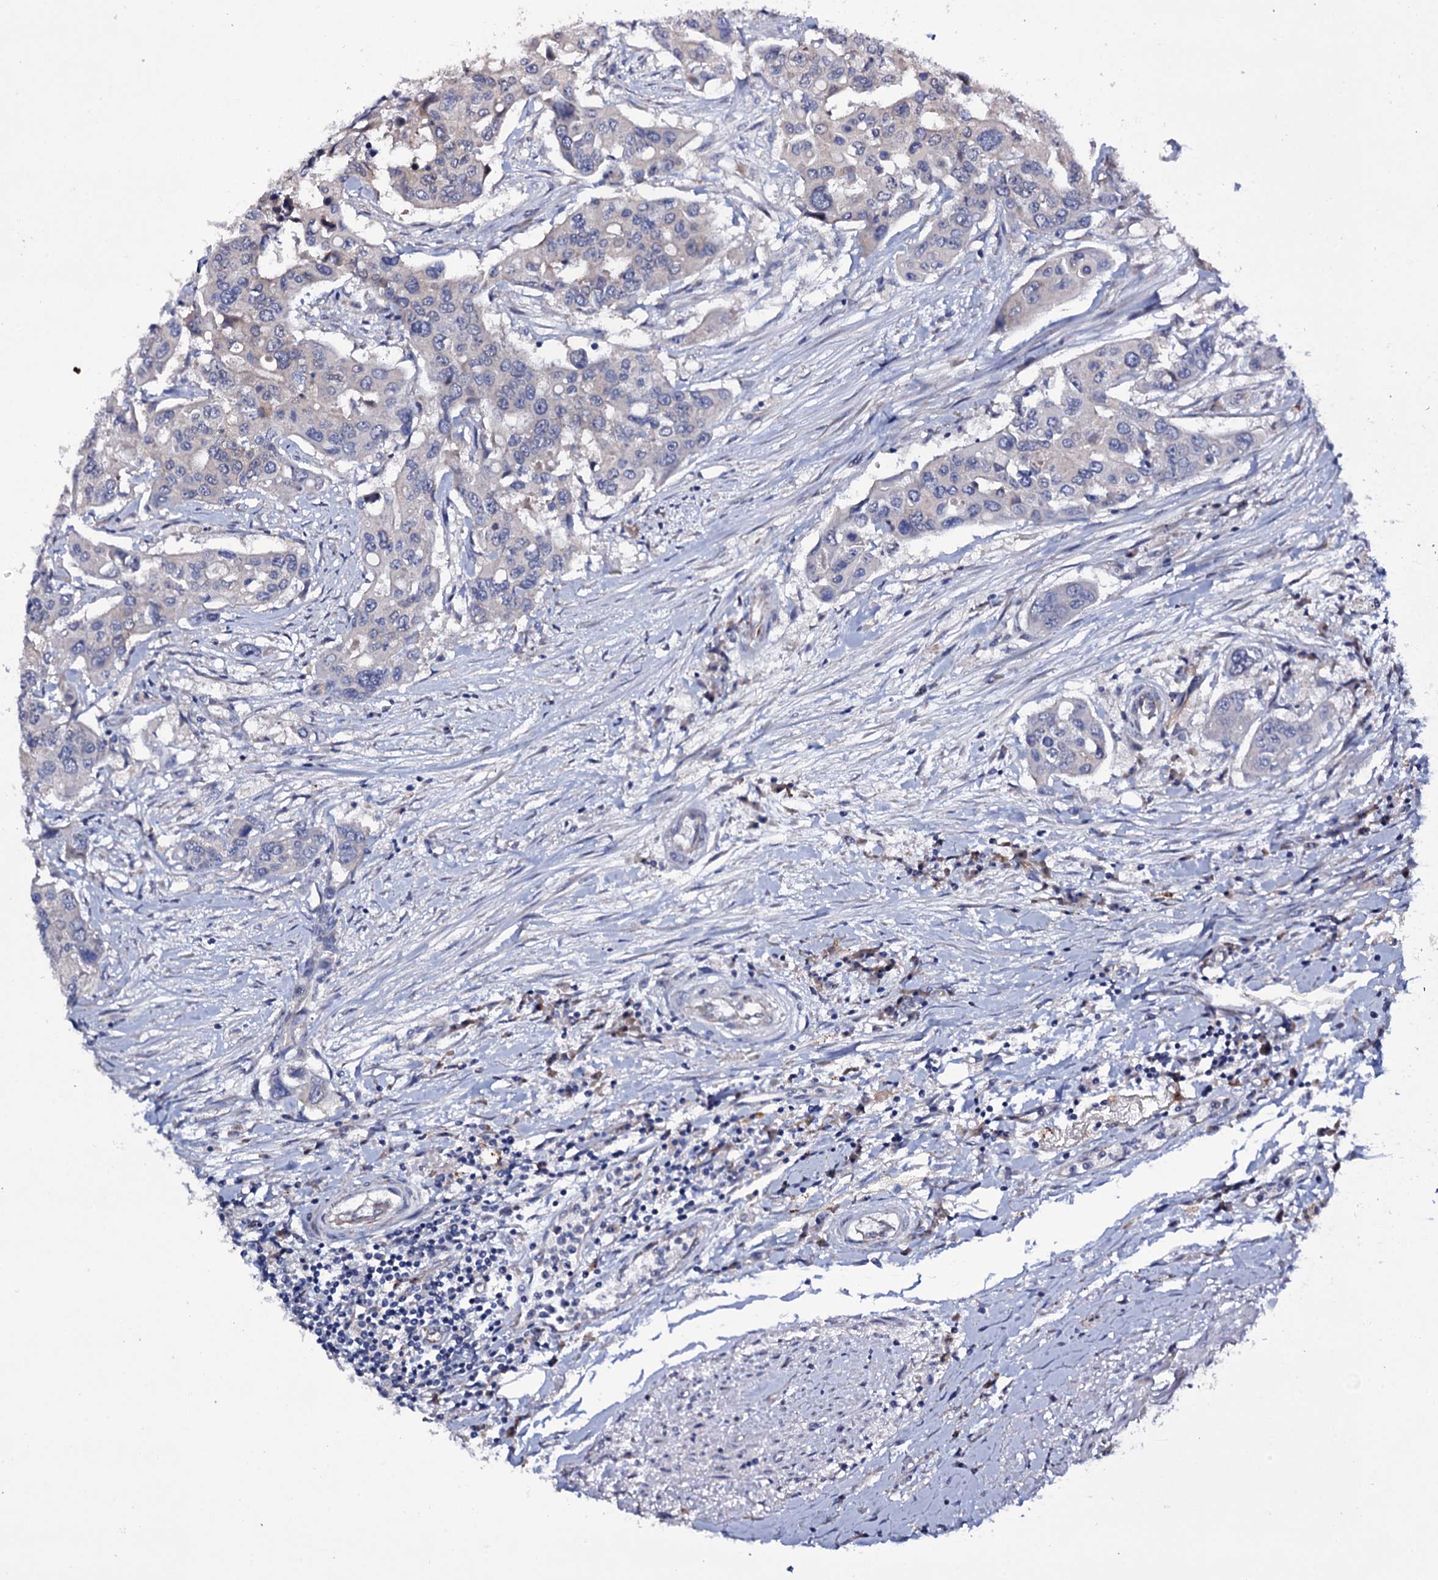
{"staining": {"intensity": "negative", "quantity": "none", "location": "none"}, "tissue": "colorectal cancer", "cell_type": "Tumor cells", "image_type": "cancer", "snomed": [{"axis": "morphology", "description": "Adenocarcinoma, NOS"}, {"axis": "topography", "description": "Colon"}], "caption": "High power microscopy image of an immunohistochemistry (IHC) micrograph of colorectal adenocarcinoma, revealing no significant staining in tumor cells. (DAB (3,3'-diaminobenzidine) immunohistochemistry (IHC) visualized using brightfield microscopy, high magnification).", "gene": "BCL2L14", "patient": {"sex": "male", "age": 77}}